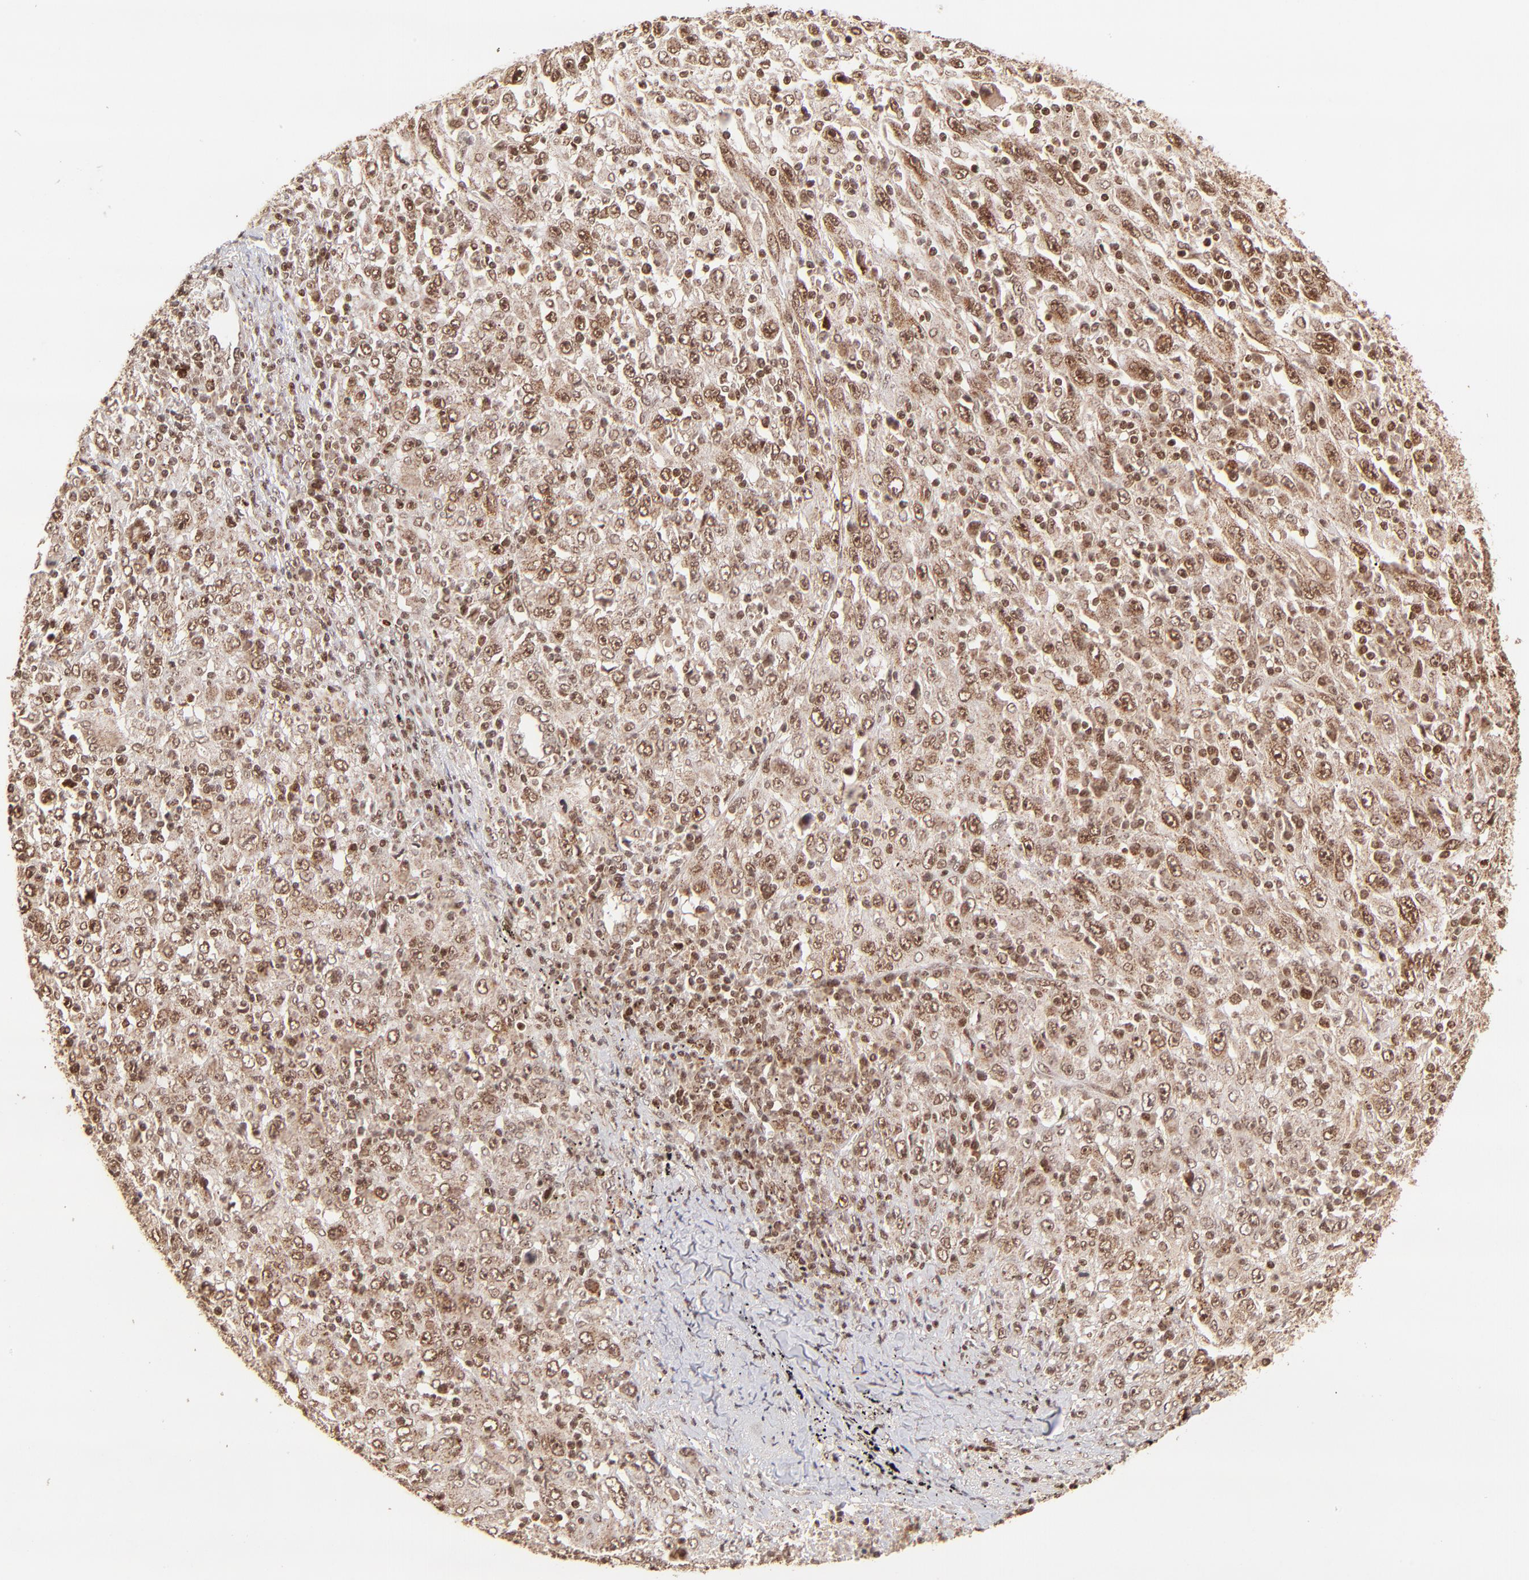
{"staining": {"intensity": "strong", "quantity": ">75%", "location": "cytoplasmic/membranous,nuclear"}, "tissue": "melanoma", "cell_type": "Tumor cells", "image_type": "cancer", "snomed": [{"axis": "morphology", "description": "Malignant melanoma, Metastatic site"}, {"axis": "topography", "description": "Skin"}], "caption": "Immunohistochemical staining of human melanoma shows high levels of strong cytoplasmic/membranous and nuclear positivity in about >75% of tumor cells.", "gene": "MED15", "patient": {"sex": "female", "age": 56}}